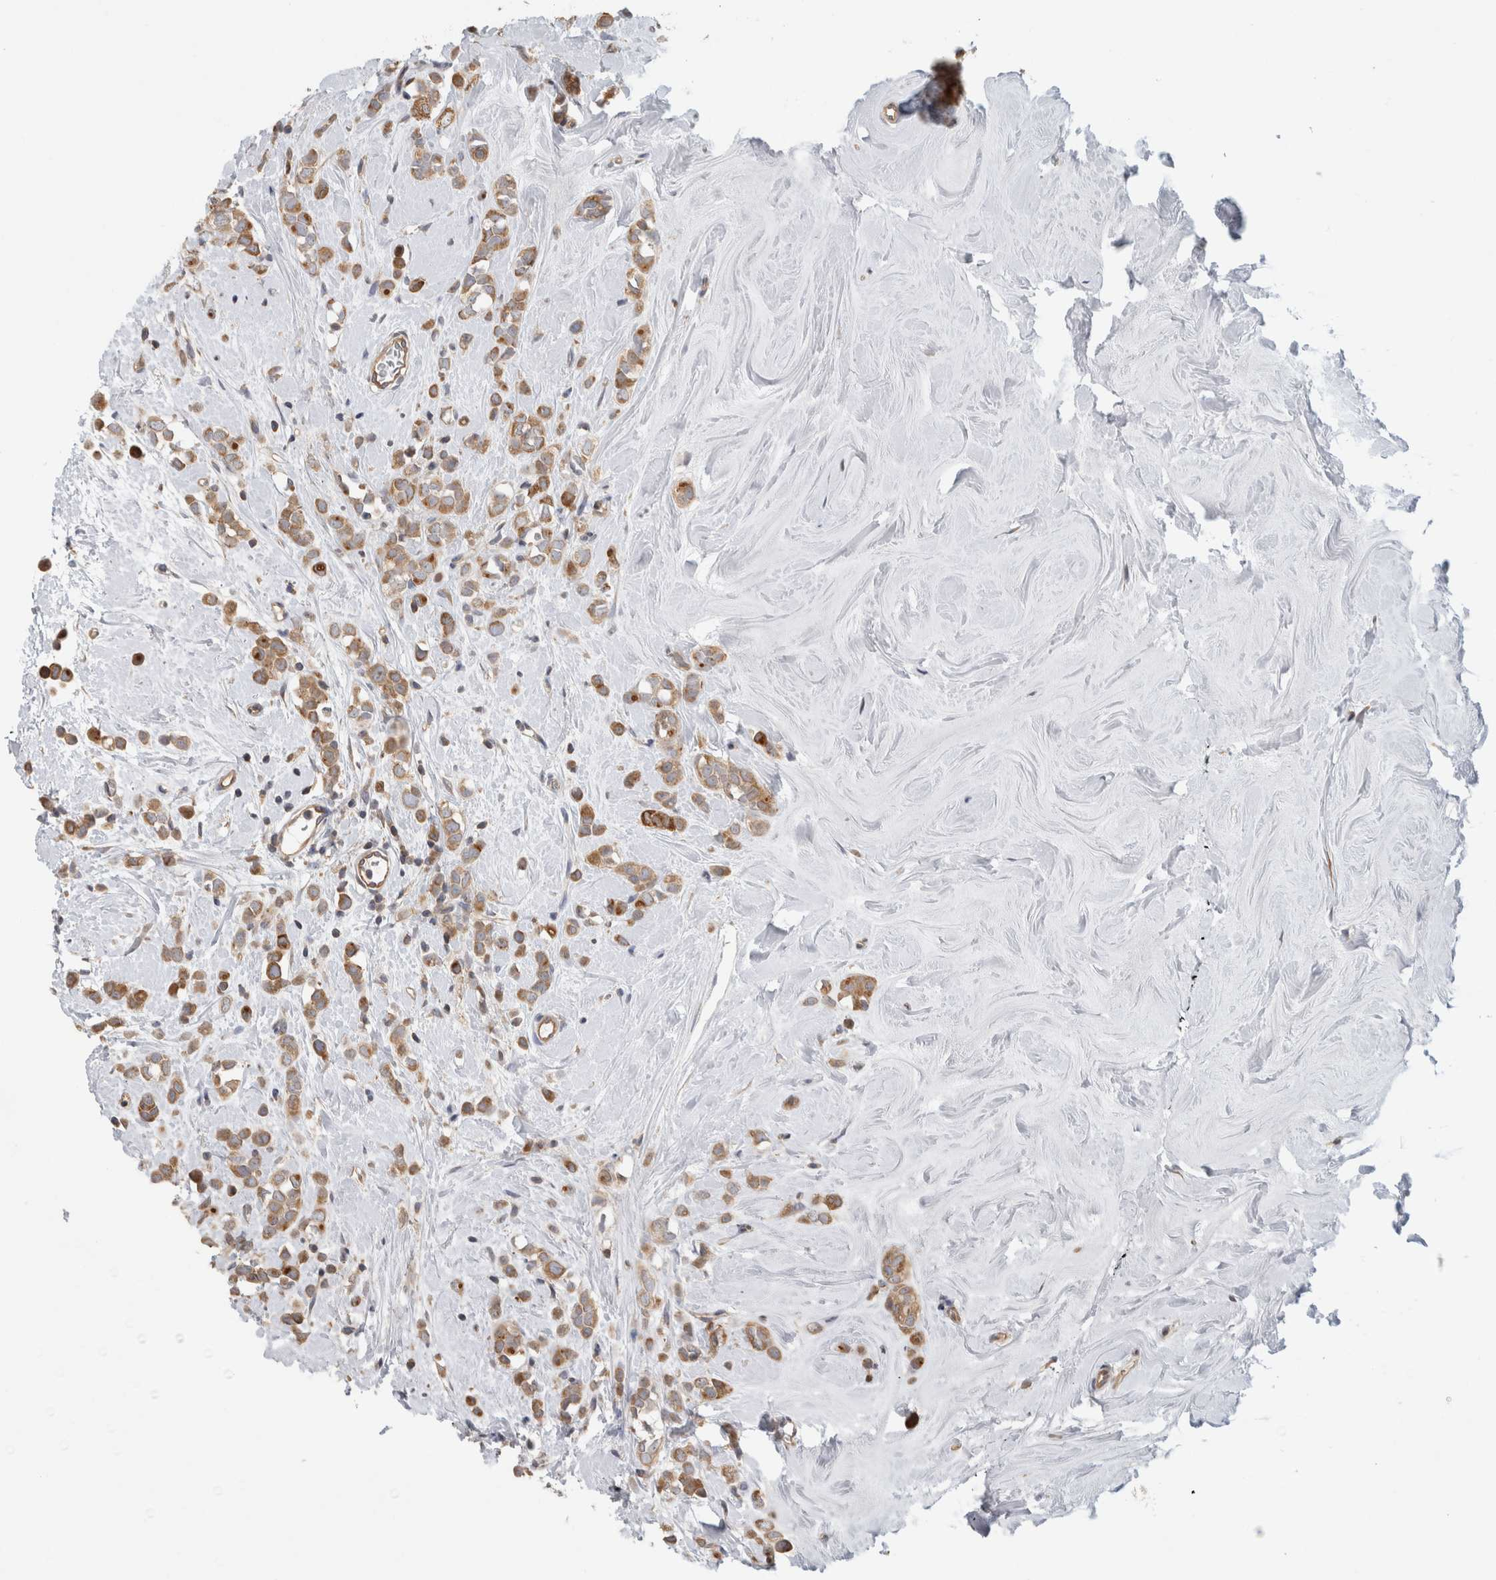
{"staining": {"intensity": "moderate", "quantity": ">75%", "location": "cytoplasmic/membranous"}, "tissue": "breast cancer", "cell_type": "Tumor cells", "image_type": "cancer", "snomed": [{"axis": "morphology", "description": "Lobular carcinoma"}, {"axis": "topography", "description": "Breast"}], "caption": "IHC histopathology image of neoplastic tissue: human breast cancer (lobular carcinoma) stained using IHC exhibits medium levels of moderate protein expression localized specifically in the cytoplasmic/membranous of tumor cells, appearing as a cytoplasmic/membranous brown color.", "gene": "PARP6", "patient": {"sex": "female", "age": 47}}